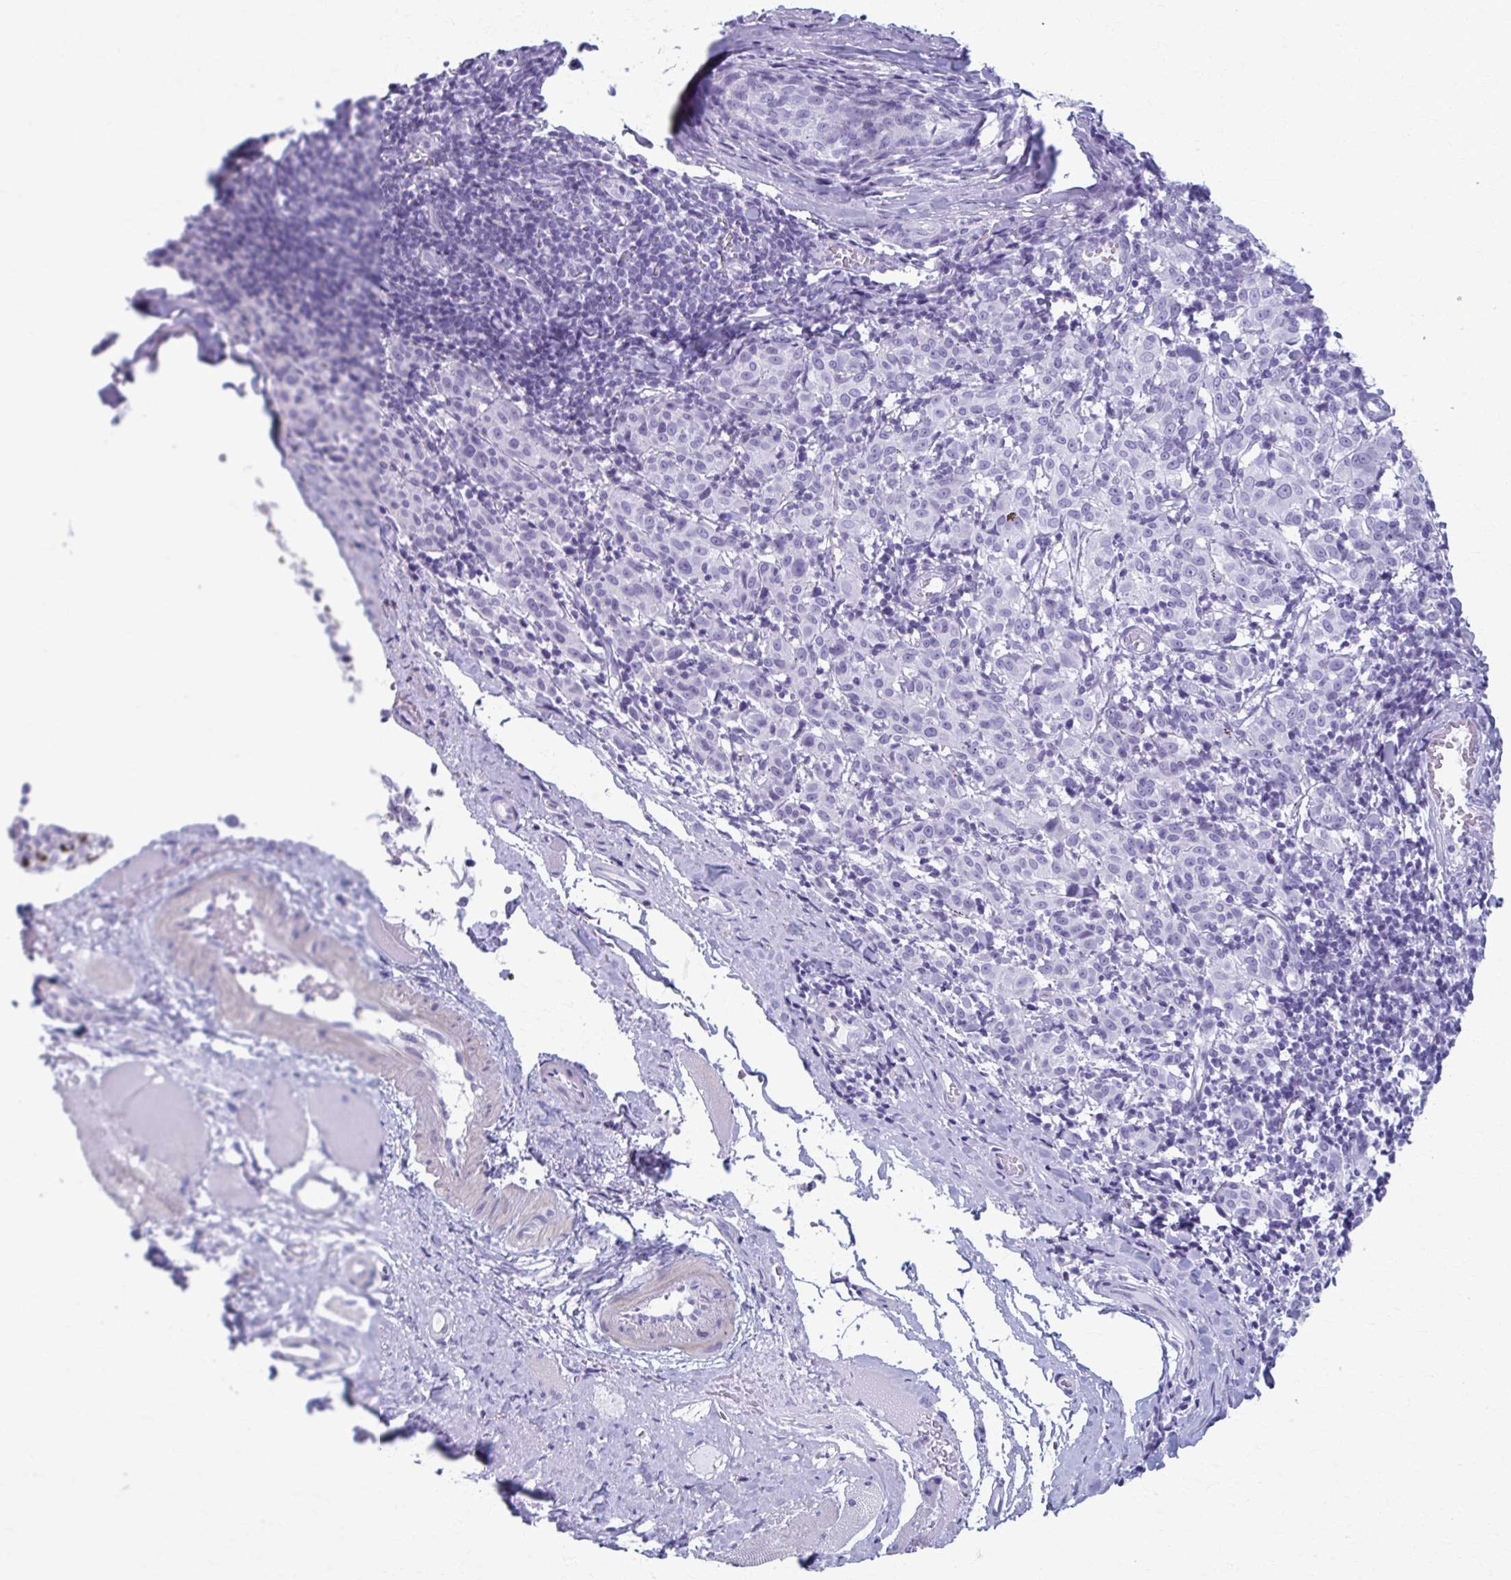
{"staining": {"intensity": "negative", "quantity": "none", "location": "none"}, "tissue": "melanoma", "cell_type": "Tumor cells", "image_type": "cancer", "snomed": [{"axis": "morphology", "description": "Malignant melanoma, NOS"}, {"axis": "topography", "description": "Skin"}], "caption": "DAB immunohistochemical staining of melanoma reveals no significant staining in tumor cells.", "gene": "MPLKIP", "patient": {"sex": "female", "age": 72}}